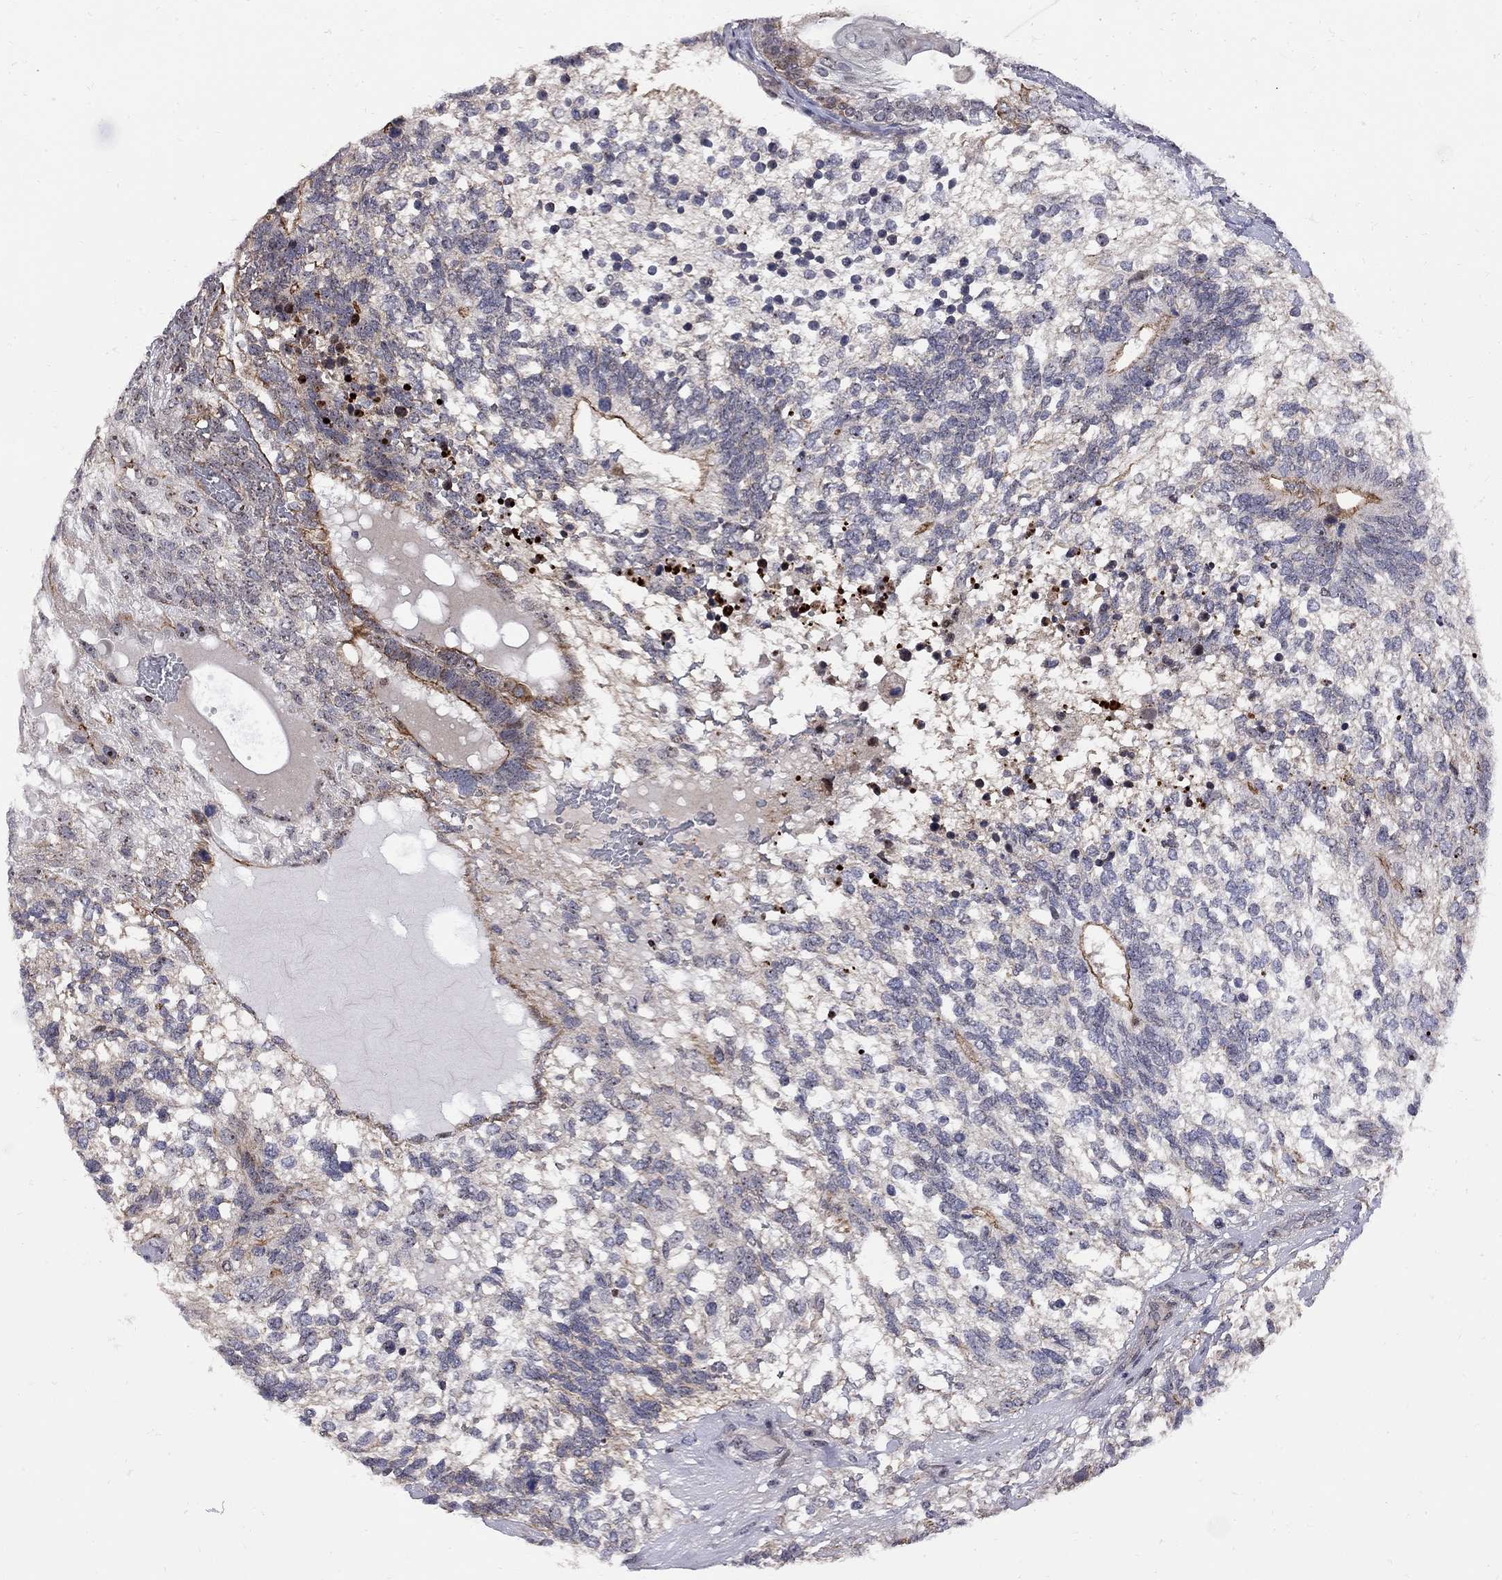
{"staining": {"intensity": "weak", "quantity": "<25%", "location": "cytoplasmic/membranous"}, "tissue": "testis cancer", "cell_type": "Tumor cells", "image_type": "cancer", "snomed": [{"axis": "morphology", "description": "Seminoma, NOS"}, {"axis": "morphology", "description": "Carcinoma, Embryonal, NOS"}, {"axis": "topography", "description": "Testis"}], "caption": "Tumor cells are negative for protein expression in human testis embryonal carcinoma.", "gene": "DHX33", "patient": {"sex": "male", "age": 41}}